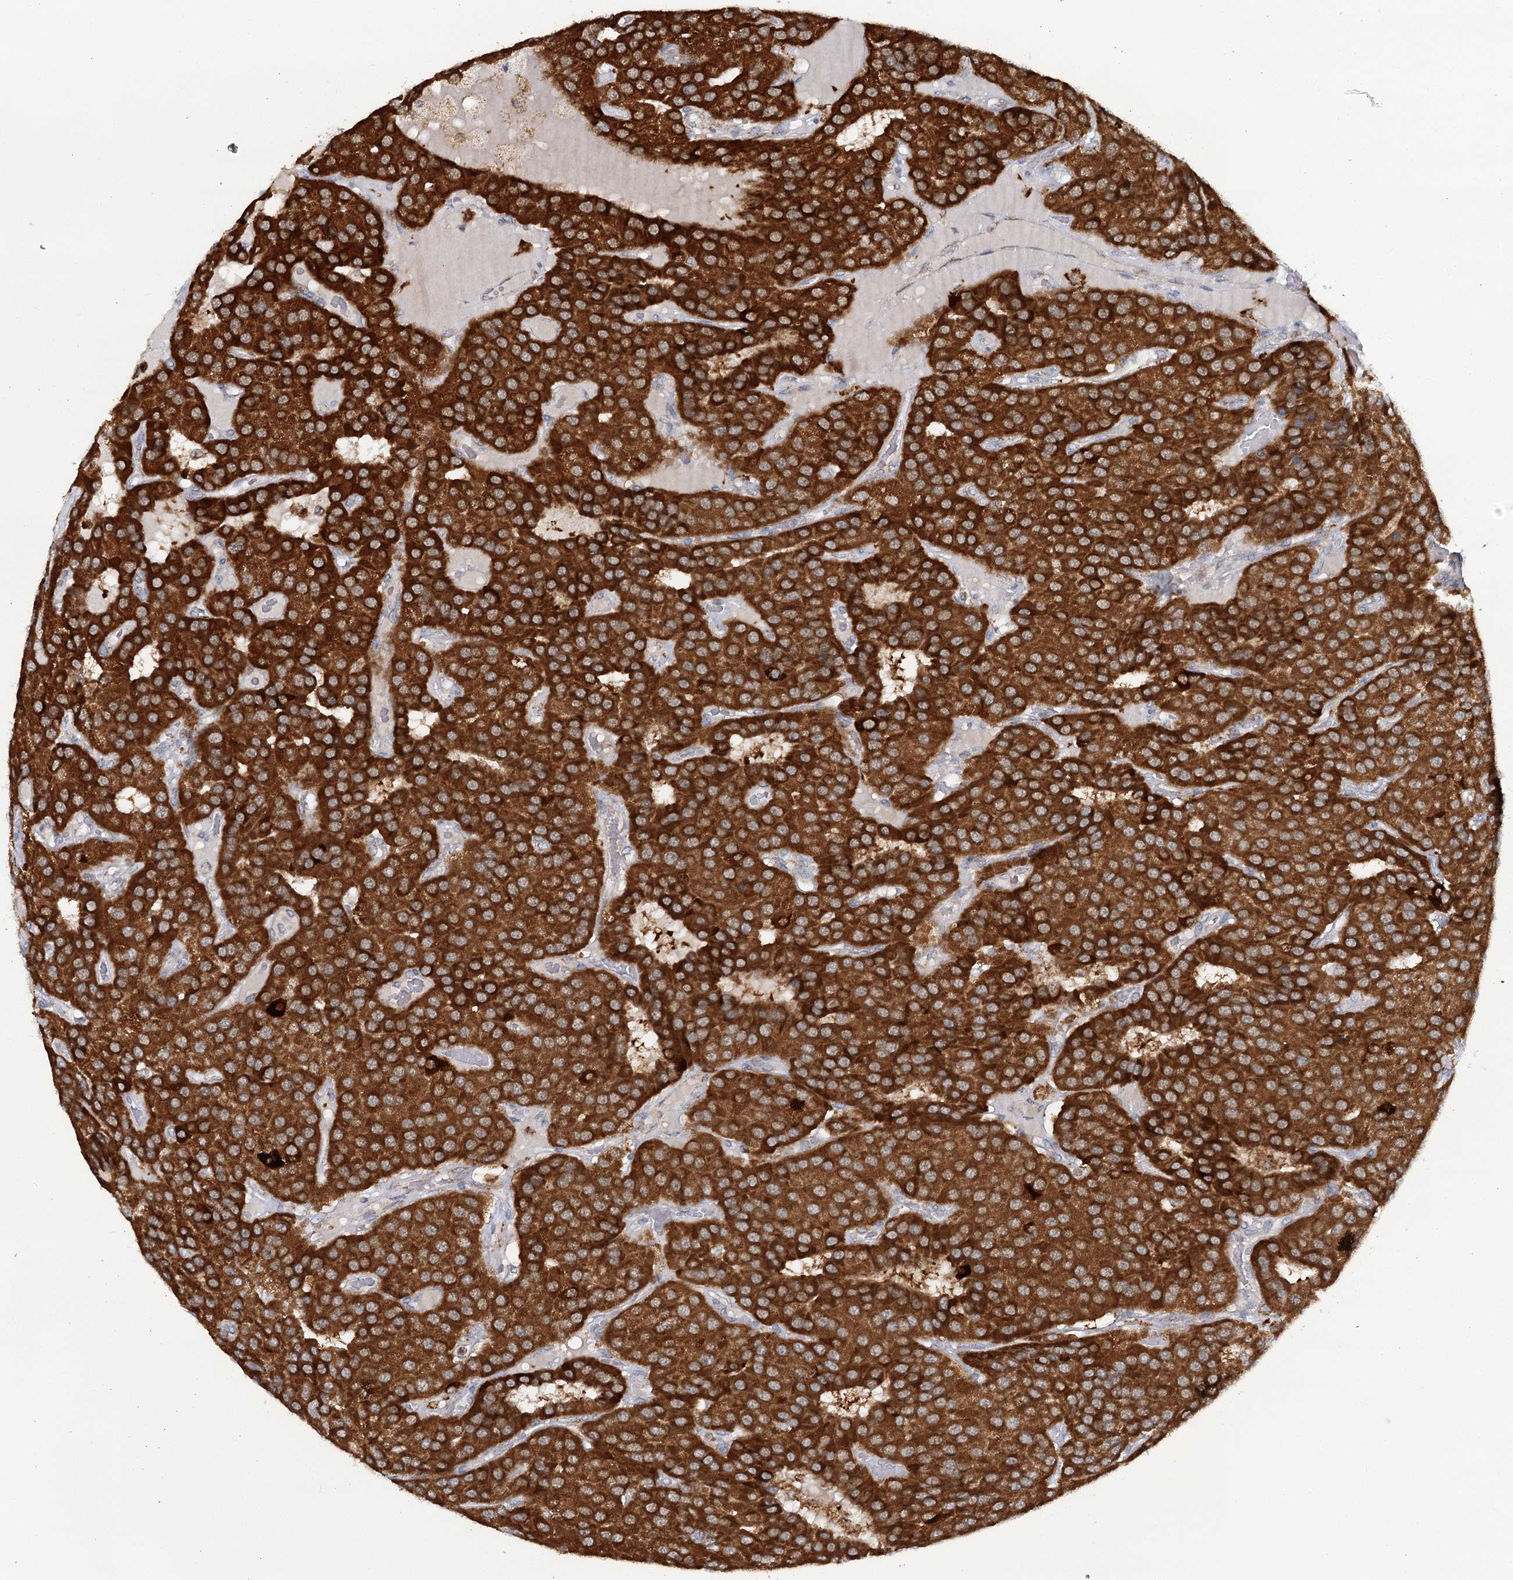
{"staining": {"intensity": "strong", "quantity": ">75%", "location": "cytoplasmic/membranous"}, "tissue": "parathyroid gland", "cell_type": "Glandular cells", "image_type": "normal", "snomed": [{"axis": "morphology", "description": "Normal tissue, NOS"}, {"axis": "morphology", "description": "Adenoma, NOS"}, {"axis": "topography", "description": "Parathyroid gland"}], "caption": "Immunohistochemical staining of unremarkable human parathyroid gland displays strong cytoplasmic/membranous protein positivity in about >75% of glandular cells.", "gene": "TAS1R1", "patient": {"sex": "female", "age": 86}}